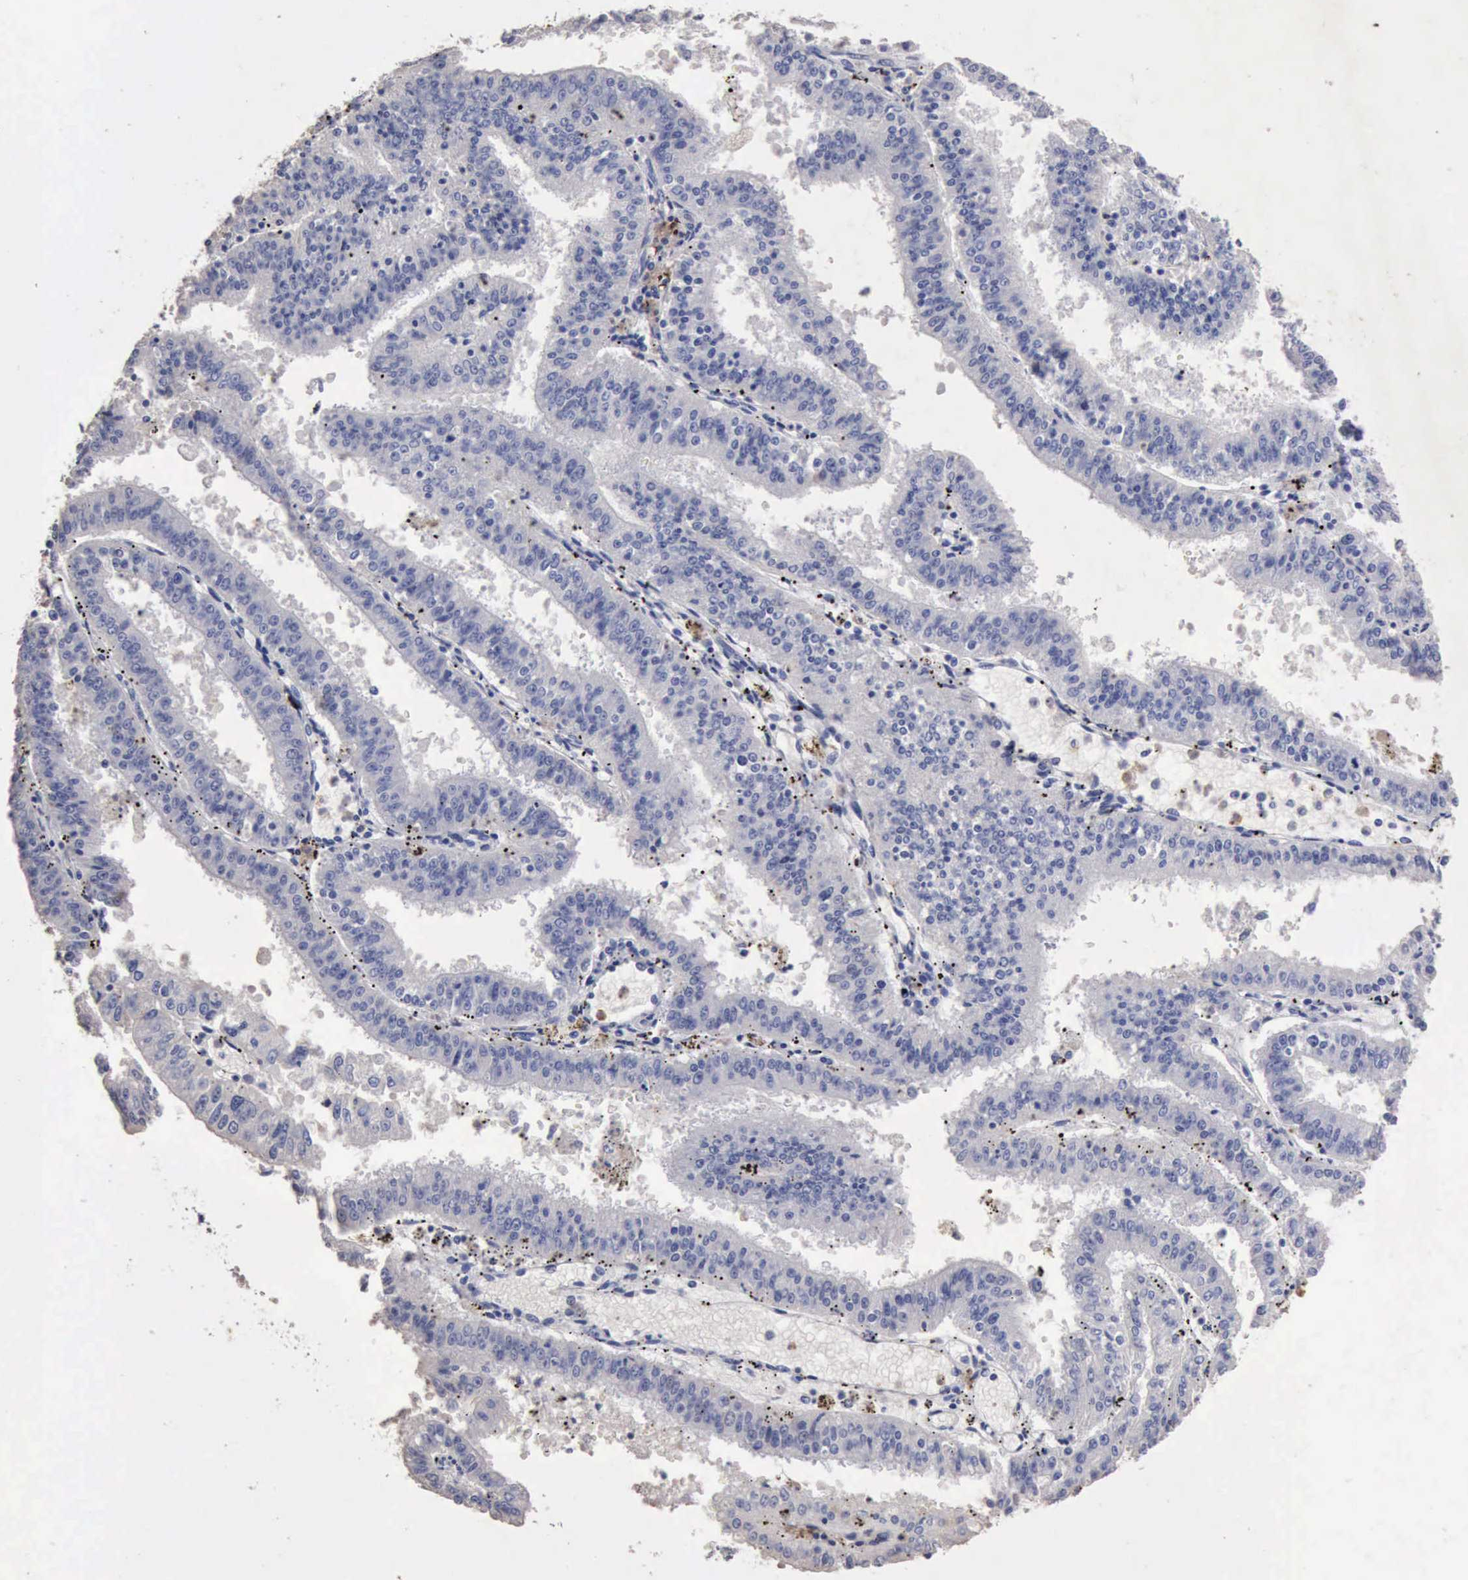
{"staining": {"intensity": "negative", "quantity": "none", "location": "none"}, "tissue": "endometrial cancer", "cell_type": "Tumor cells", "image_type": "cancer", "snomed": [{"axis": "morphology", "description": "Adenocarcinoma, NOS"}, {"axis": "topography", "description": "Endometrium"}], "caption": "Endometrial cancer (adenocarcinoma) stained for a protein using IHC shows no expression tumor cells.", "gene": "KRT6B", "patient": {"sex": "female", "age": 66}}